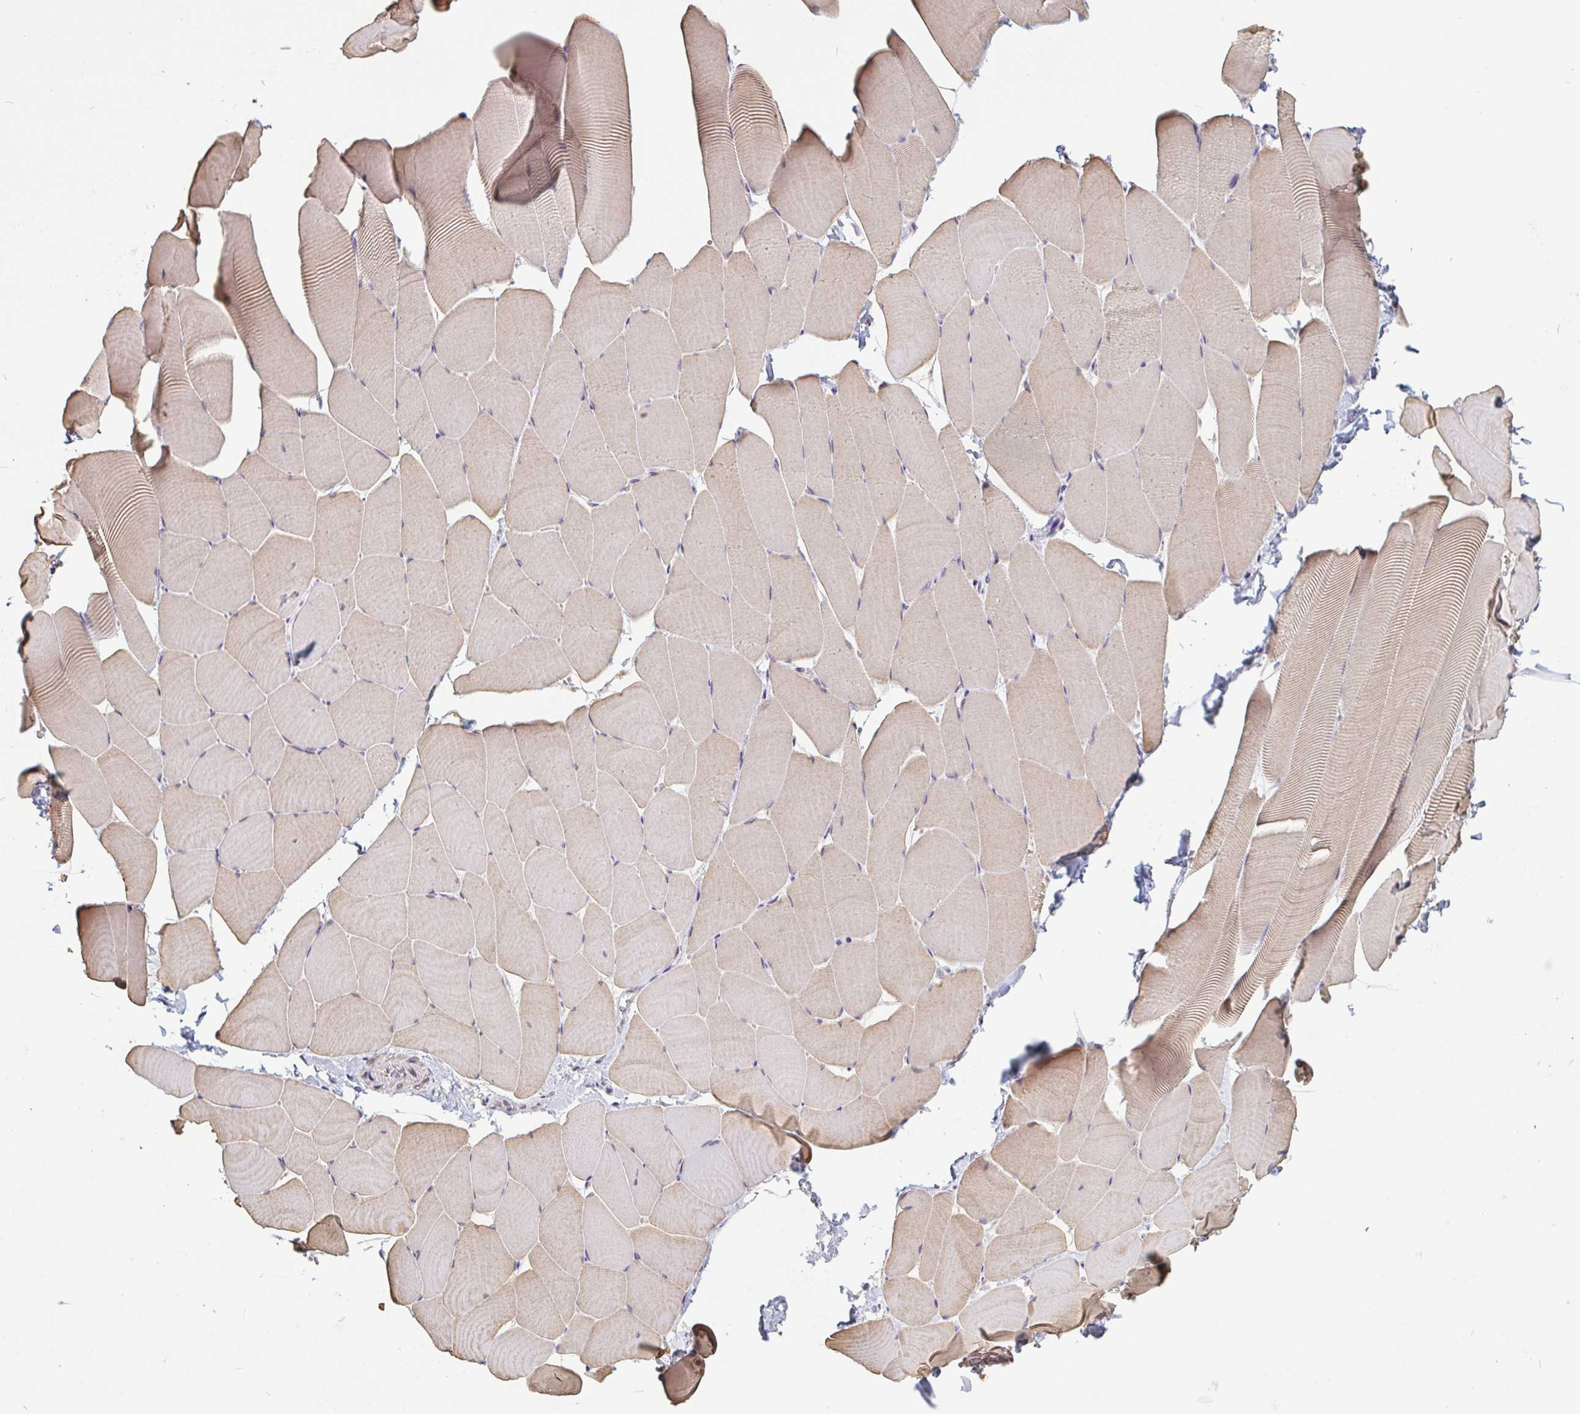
{"staining": {"intensity": "weak", "quantity": "25%-75%", "location": "cytoplasmic/membranous,nuclear"}, "tissue": "skeletal muscle", "cell_type": "Myocytes", "image_type": "normal", "snomed": [{"axis": "morphology", "description": "Normal tissue, NOS"}, {"axis": "topography", "description": "Skeletal muscle"}], "caption": "A low amount of weak cytoplasmic/membranous,nuclear staining is appreciated in approximately 25%-75% of myocytes in normal skeletal muscle. (IHC, brightfield microscopy, high magnification).", "gene": "DR1", "patient": {"sex": "male", "age": 25}}